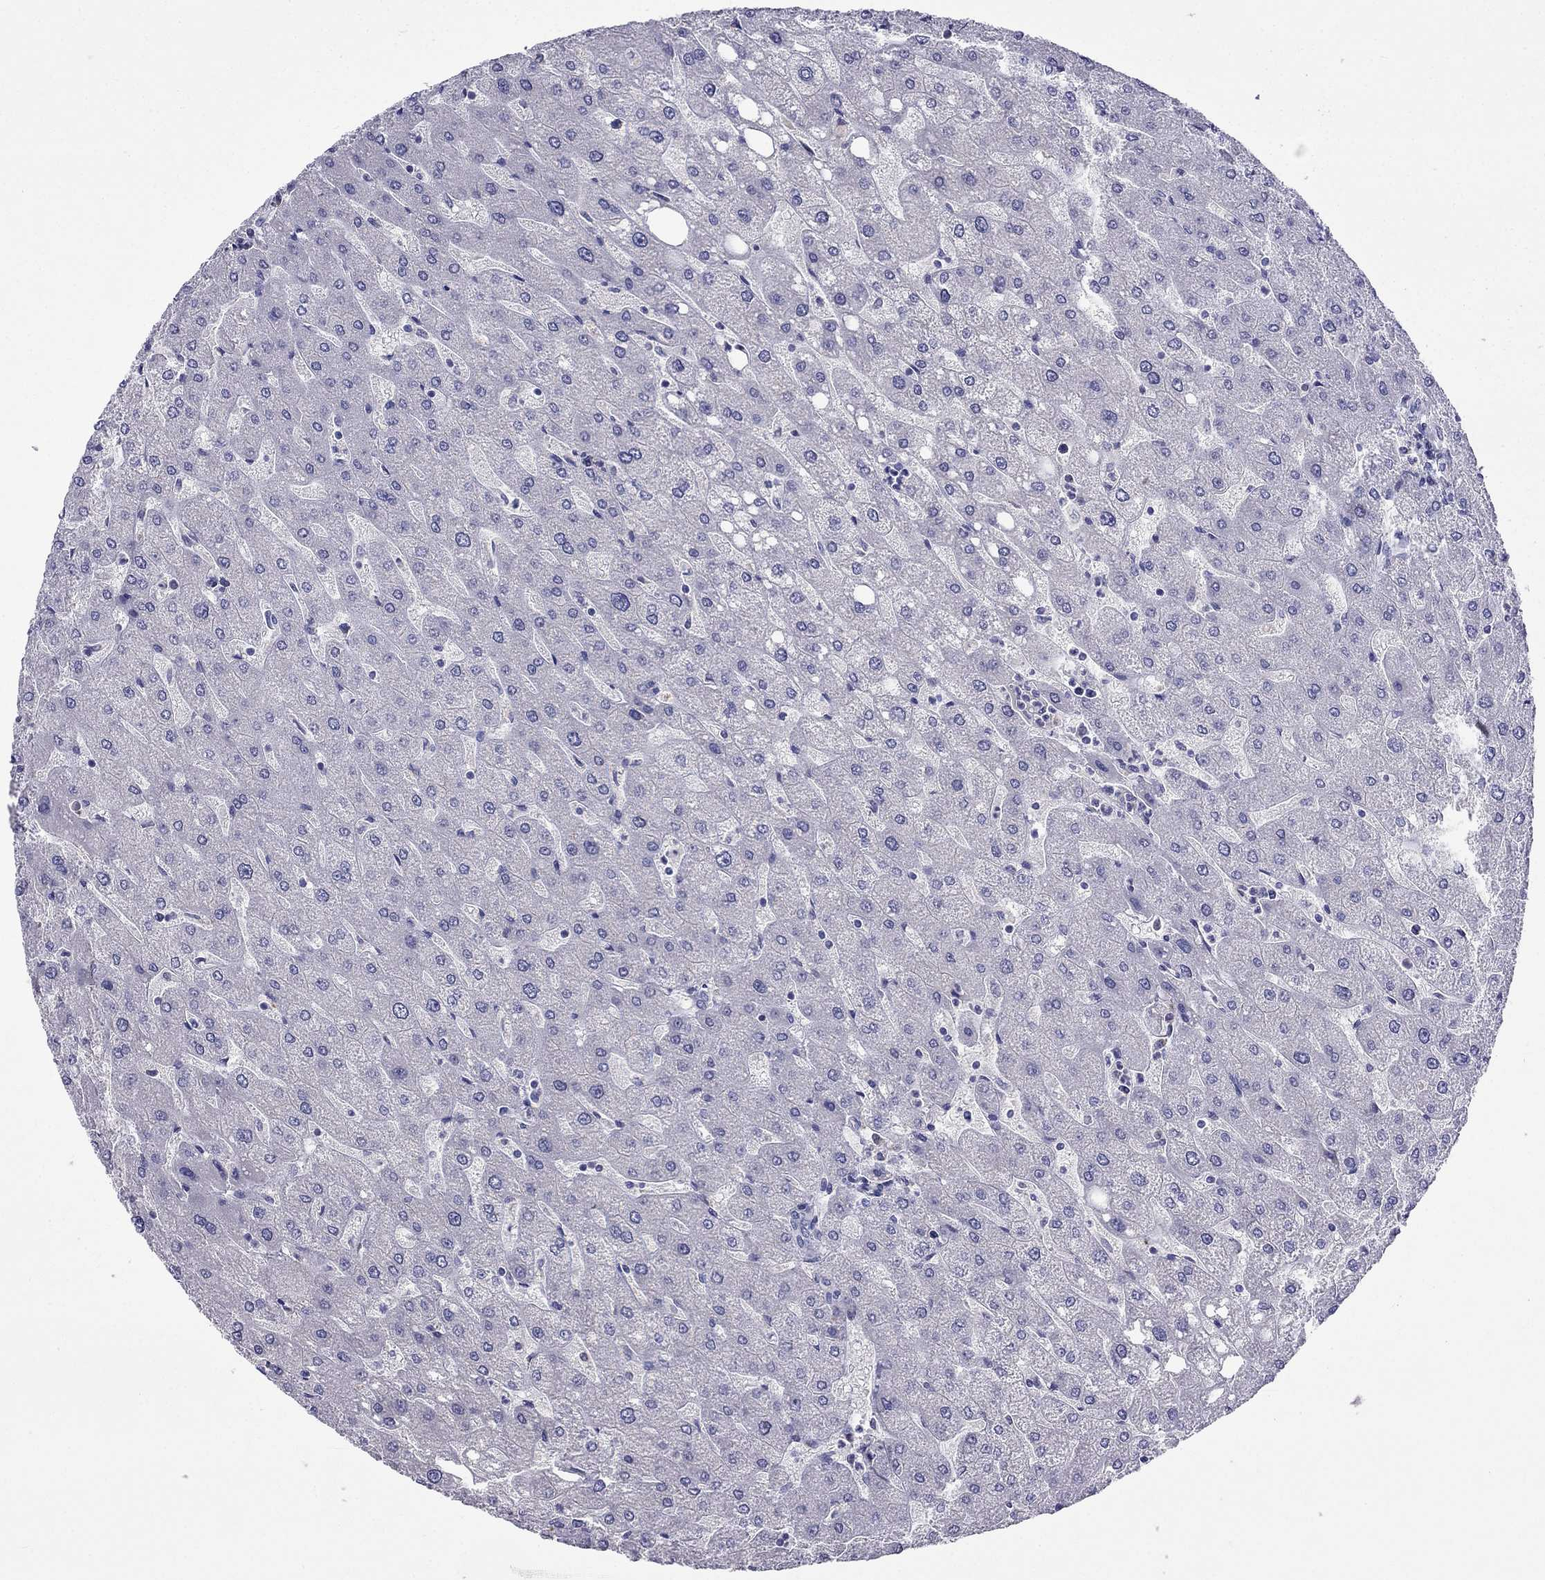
{"staining": {"intensity": "negative", "quantity": "none", "location": "none"}, "tissue": "liver", "cell_type": "Cholangiocytes", "image_type": "normal", "snomed": [{"axis": "morphology", "description": "Normal tissue, NOS"}, {"axis": "topography", "description": "Liver"}], "caption": "Photomicrograph shows no significant protein positivity in cholangiocytes of normal liver. Brightfield microscopy of IHC stained with DAB (3,3'-diaminobenzidine) (brown) and hematoxylin (blue), captured at high magnification.", "gene": "GNAL", "patient": {"sex": "male", "age": 67}}